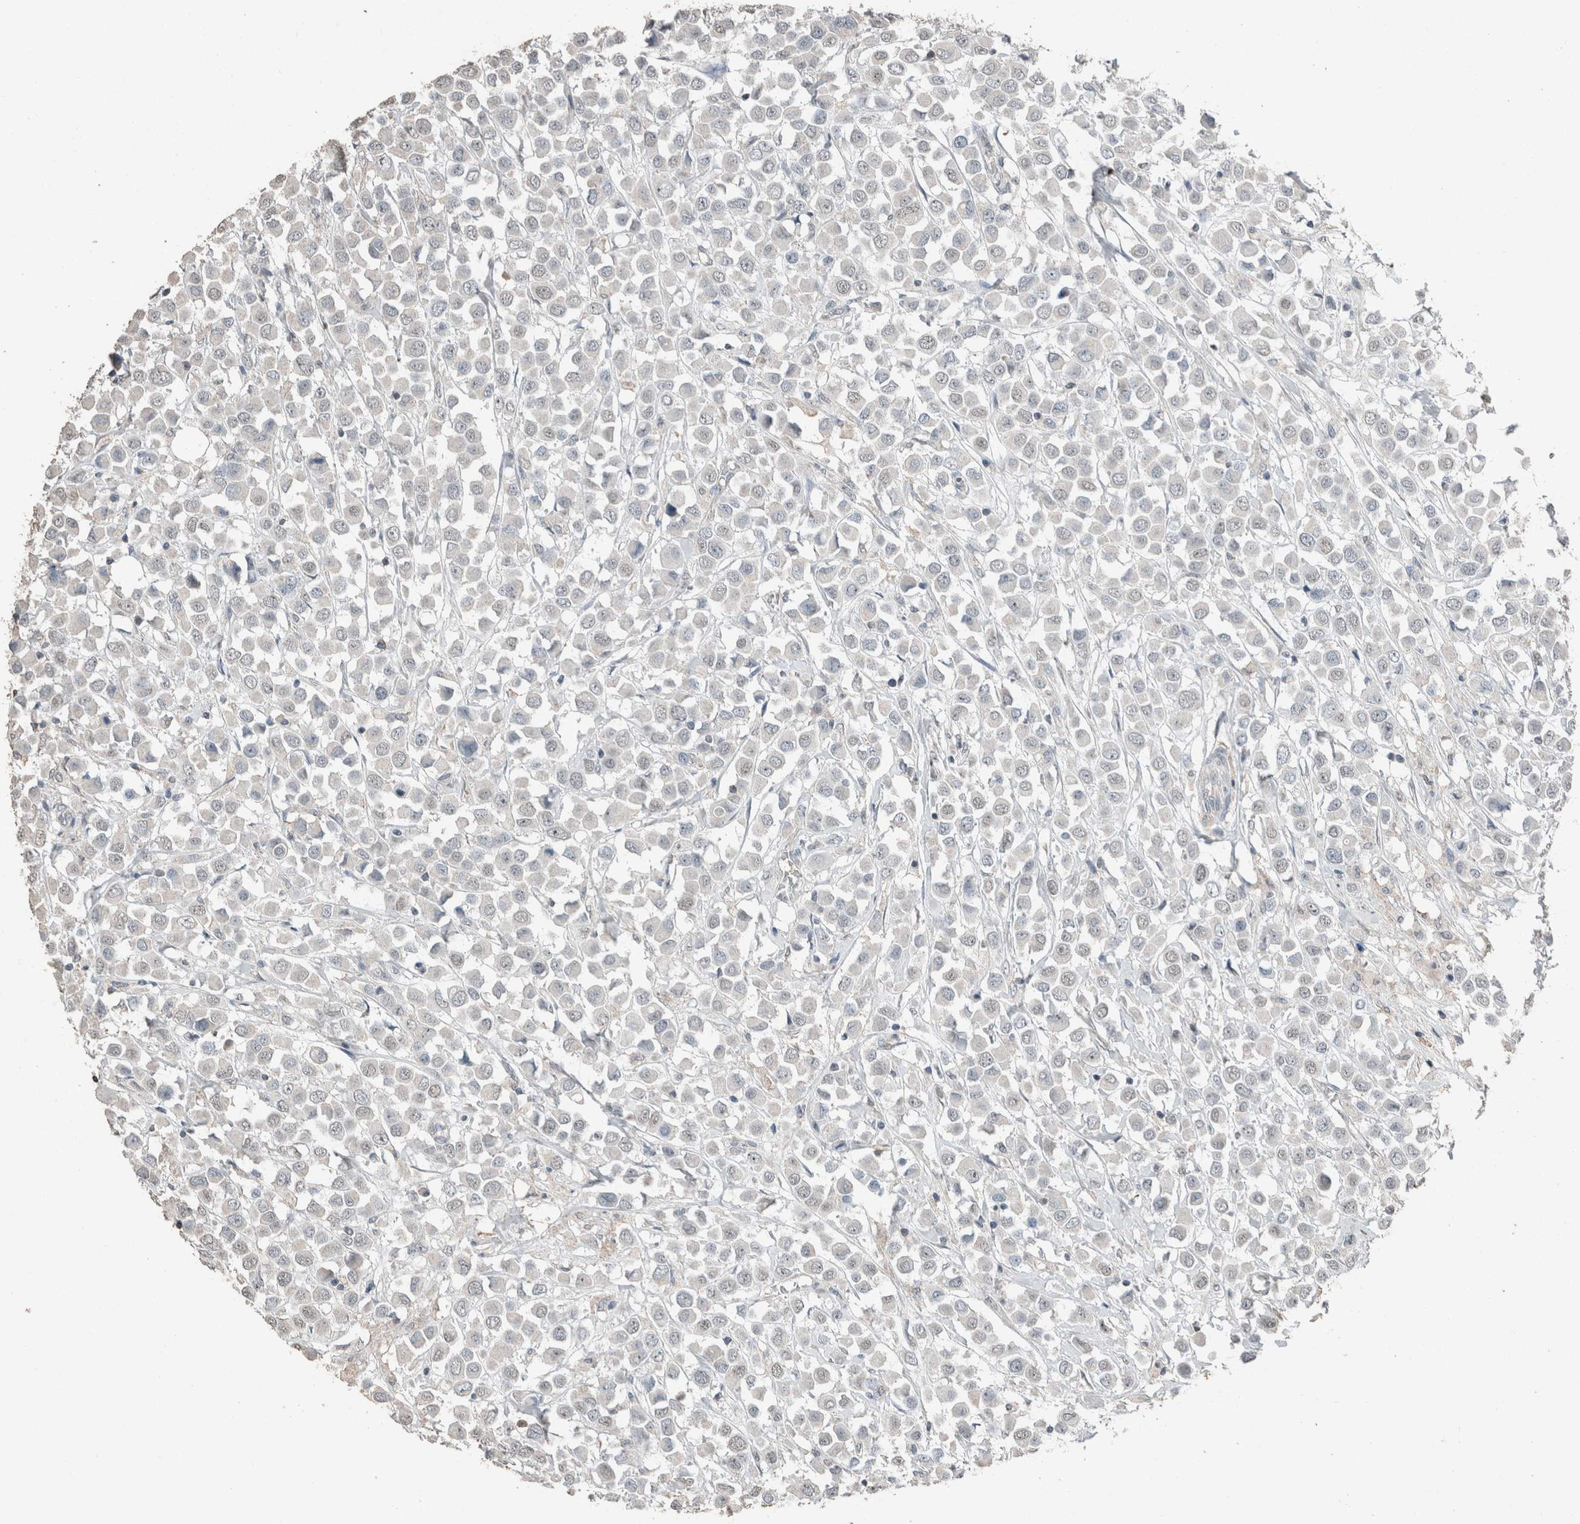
{"staining": {"intensity": "negative", "quantity": "none", "location": "none"}, "tissue": "breast cancer", "cell_type": "Tumor cells", "image_type": "cancer", "snomed": [{"axis": "morphology", "description": "Duct carcinoma"}, {"axis": "topography", "description": "Breast"}], "caption": "DAB (3,3'-diaminobenzidine) immunohistochemical staining of invasive ductal carcinoma (breast) exhibits no significant positivity in tumor cells.", "gene": "ACVR2B", "patient": {"sex": "female", "age": 61}}